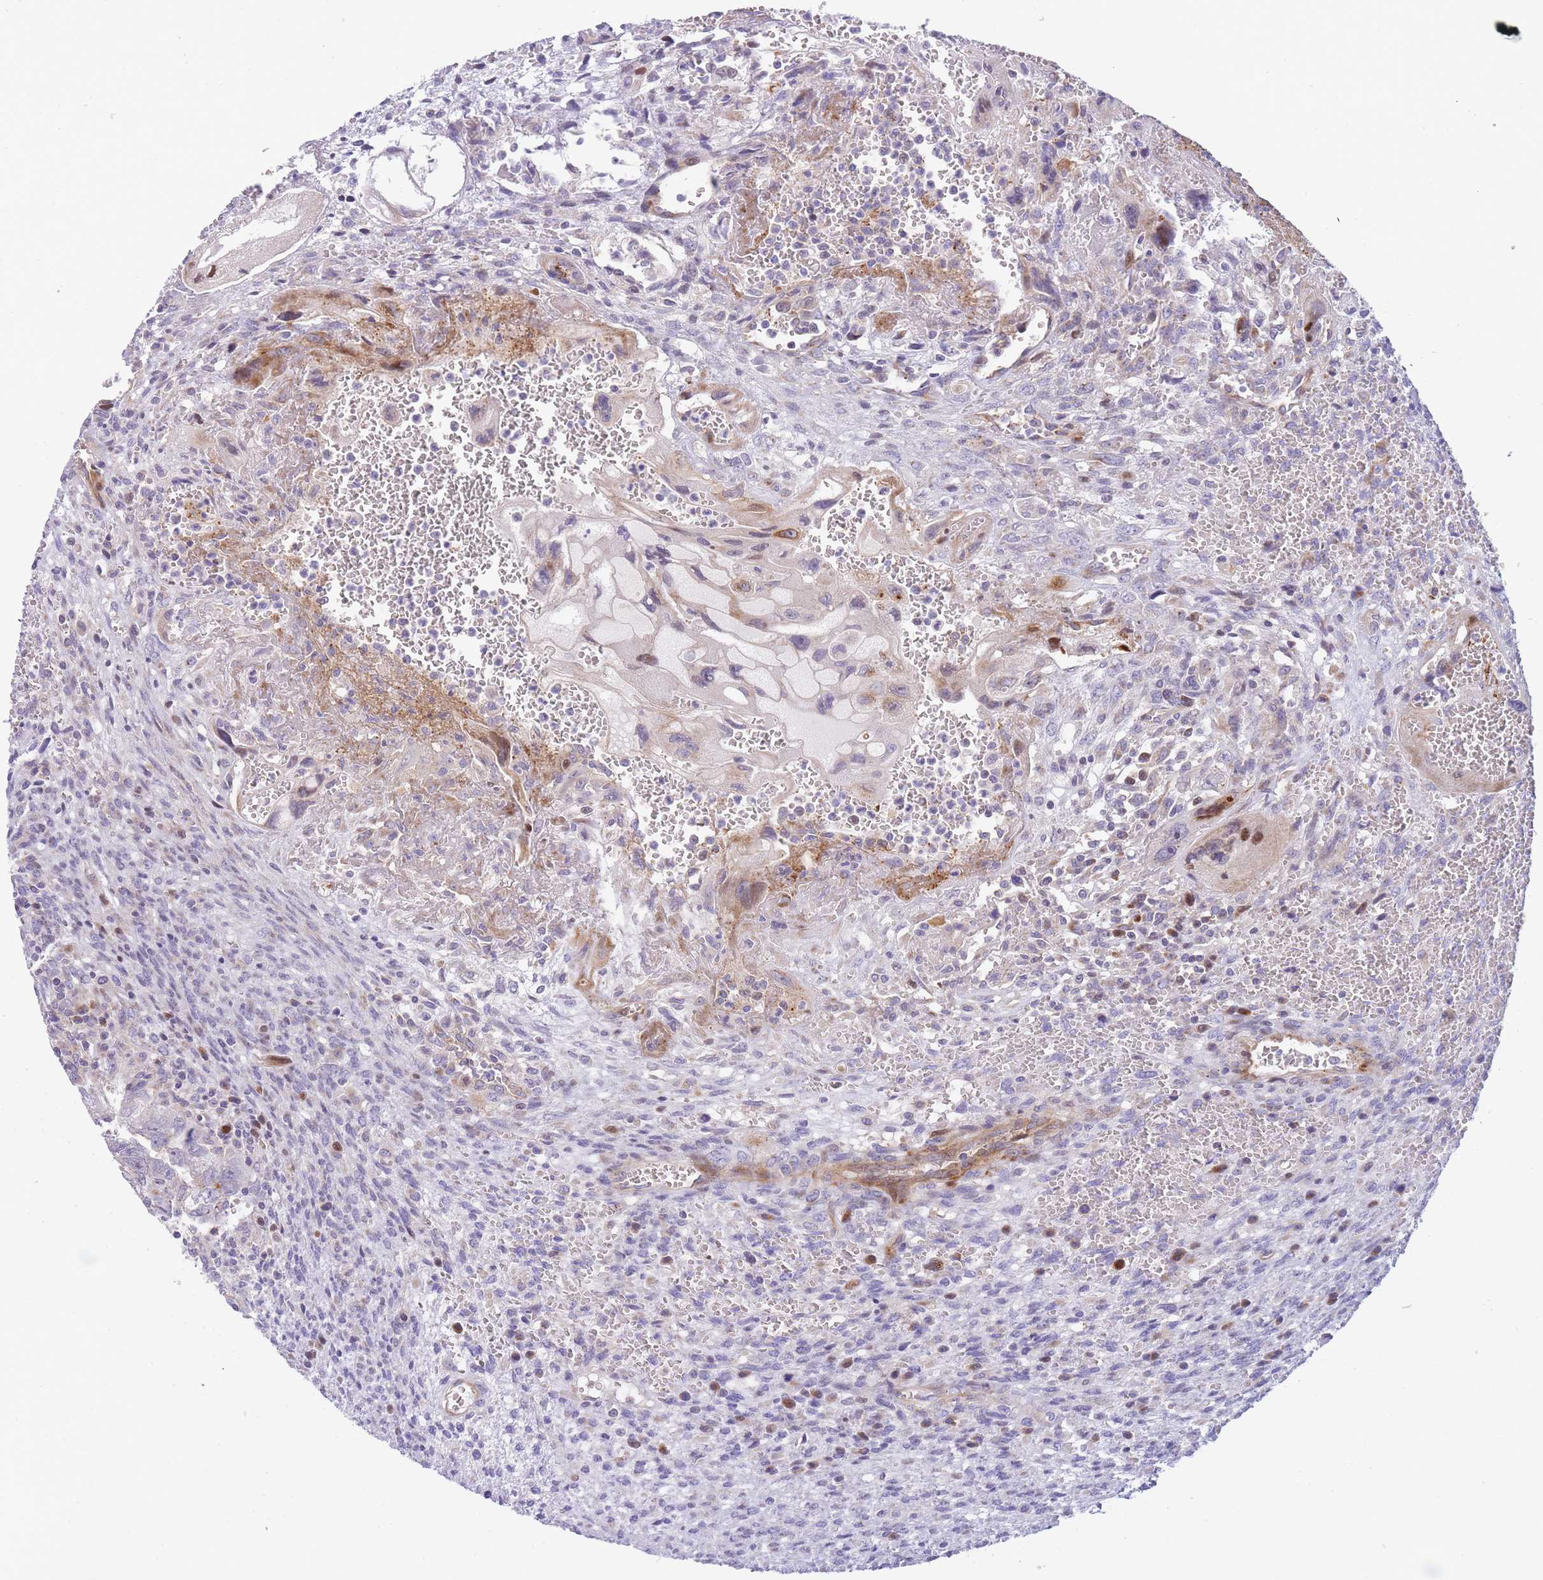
{"staining": {"intensity": "negative", "quantity": "none", "location": "none"}, "tissue": "testis cancer", "cell_type": "Tumor cells", "image_type": "cancer", "snomed": [{"axis": "morphology", "description": "Carcinoma, Embryonal, NOS"}, {"axis": "topography", "description": "Testis"}], "caption": "The photomicrograph displays no staining of tumor cells in testis cancer (embryonal carcinoma).", "gene": "ATP5MC2", "patient": {"sex": "male", "age": 28}}